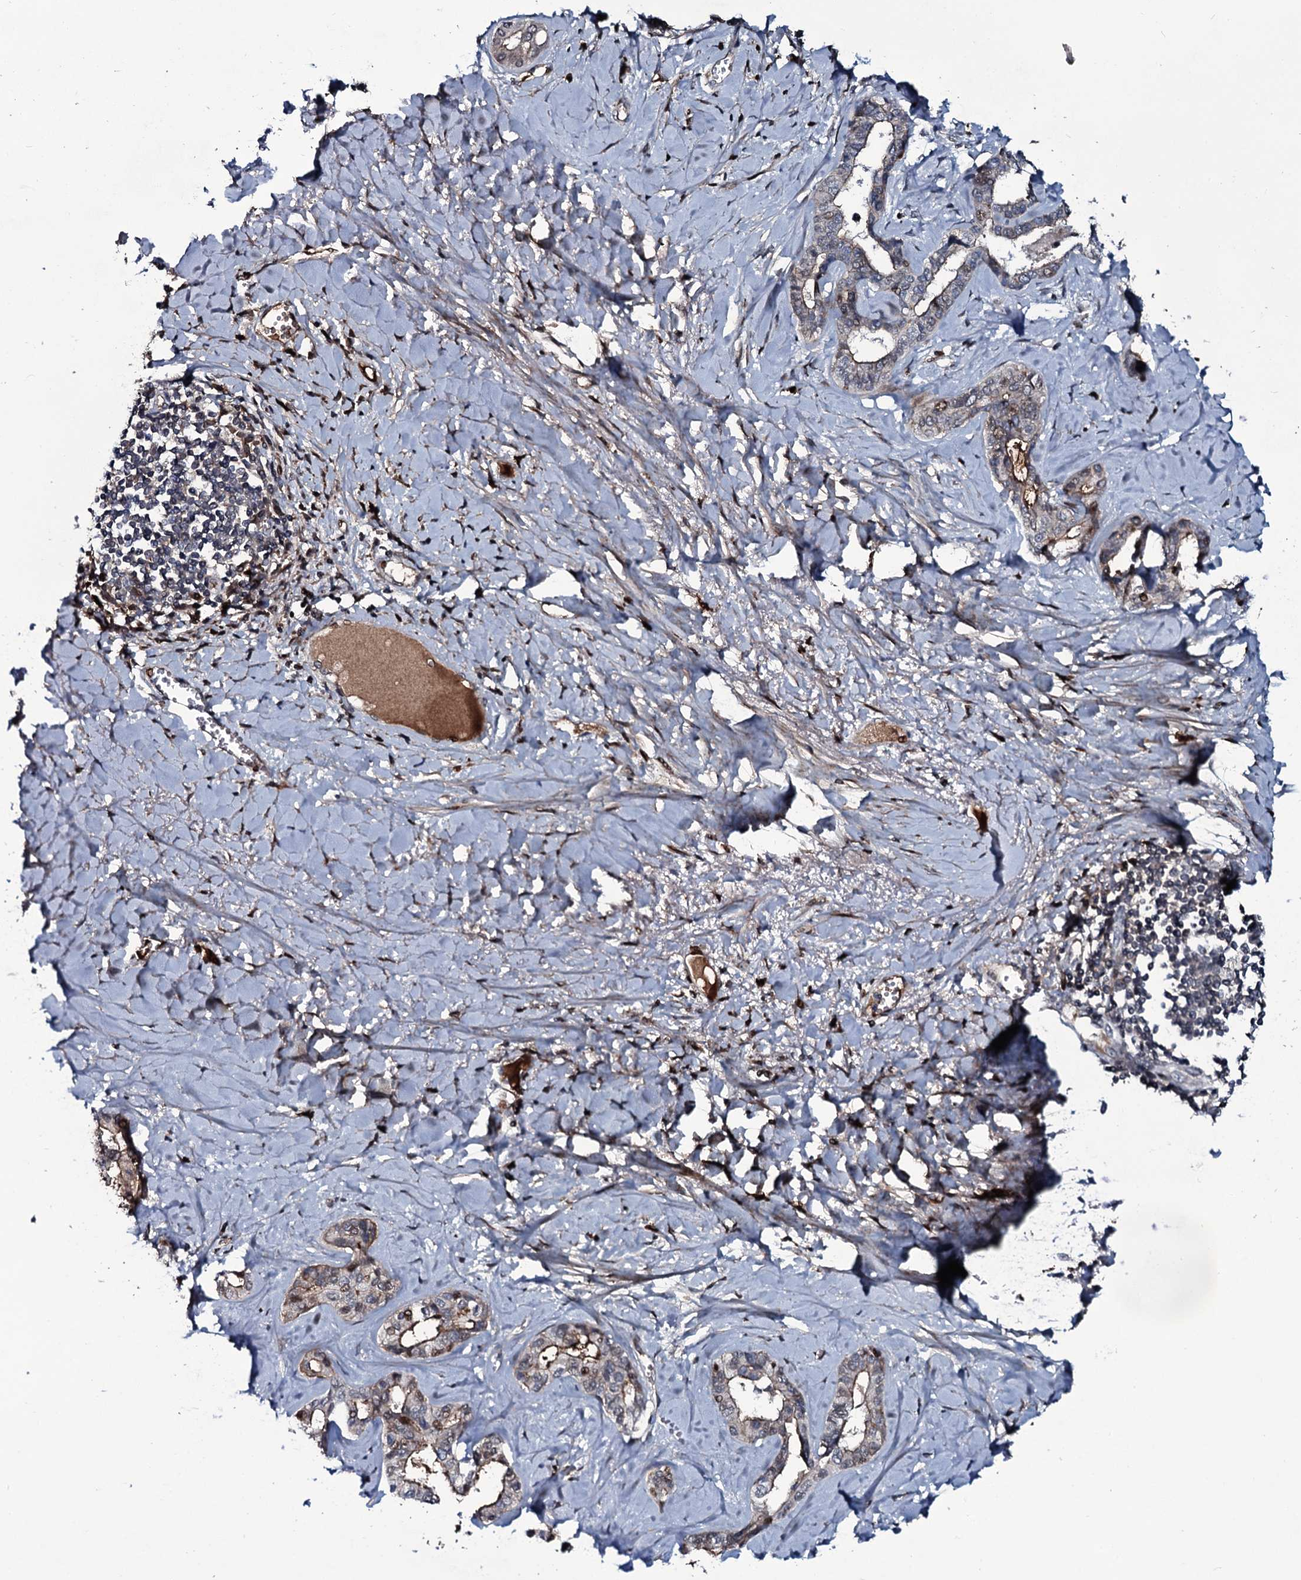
{"staining": {"intensity": "weak", "quantity": "25%-75%", "location": "nuclear"}, "tissue": "liver cancer", "cell_type": "Tumor cells", "image_type": "cancer", "snomed": [{"axis": "morphology", "description": "Cholangiocarcinoma"}, {"axis": "topography", "description": "Liver"}], "caption": "Liver cholangiocarcinoma stained with a protein marker displays weak staining in tumor cells.", "gene": "LYG2", "patient": {"sex": "female", "age": 77}}